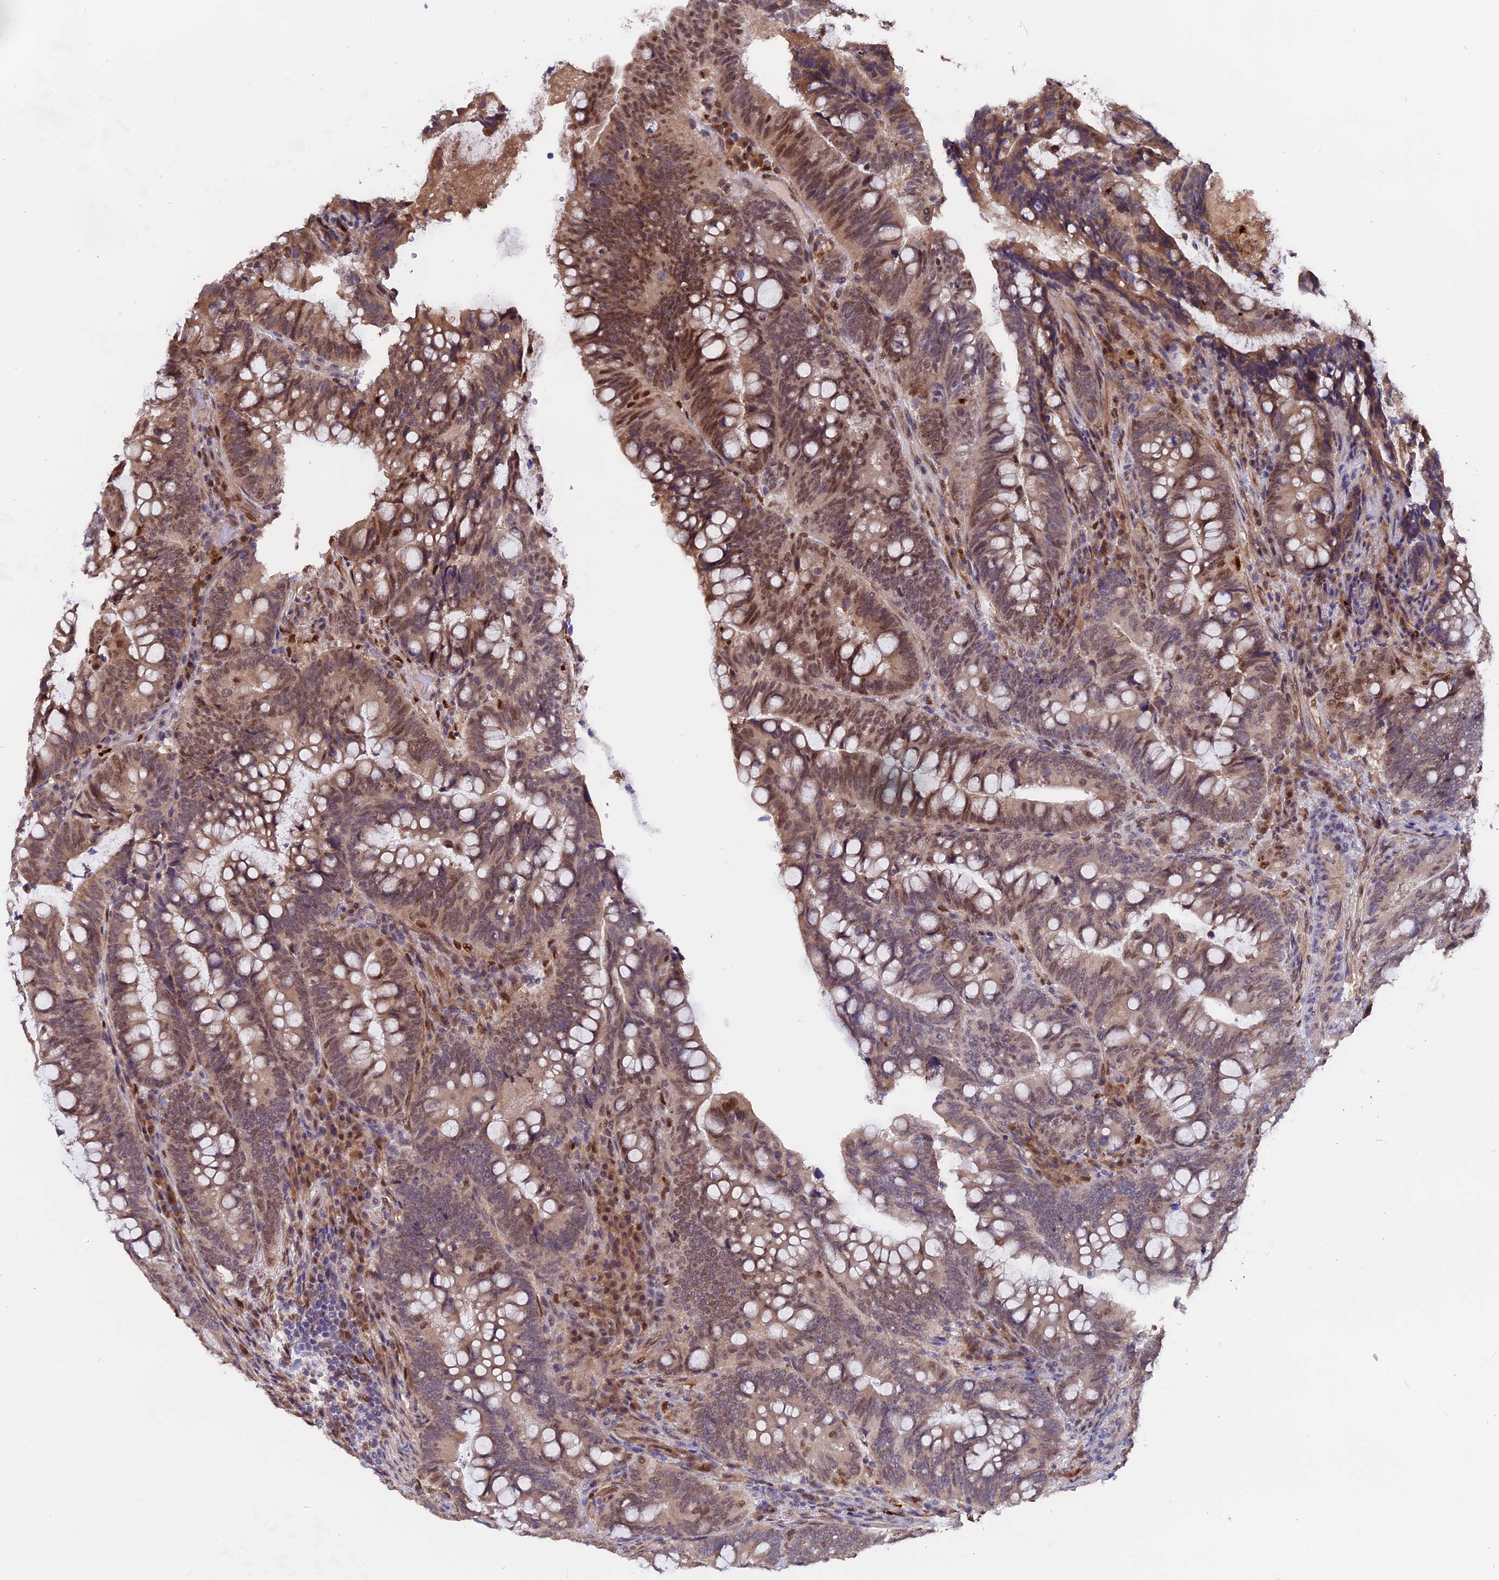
{"staining": {"intensity": "moderate", "quantity": "25%-75%", "location": "cytoplasmic/membranous,nuclear"}, "tissue": "colorectal cancer", "cell_type": "Tumor cells", "image_type": "cancer", "snomed": [{"axis": "morphology", "description": "Adenocarcinoma, NOS"}, {"axis": "topography", "description": "Colon"}], "caption": "High-power microscopy captured an immunohistochemistry image of colorectal adenocarcinoma, revealing moderate cytoplasmic/membranous and nuclear expression in approximately 25%-75% of tumor cells. (DAB = brown stain, brightfield microscopy at high magnification).", "gene": "FAM118B", "patient": {"sex": "female", "age": 66}}